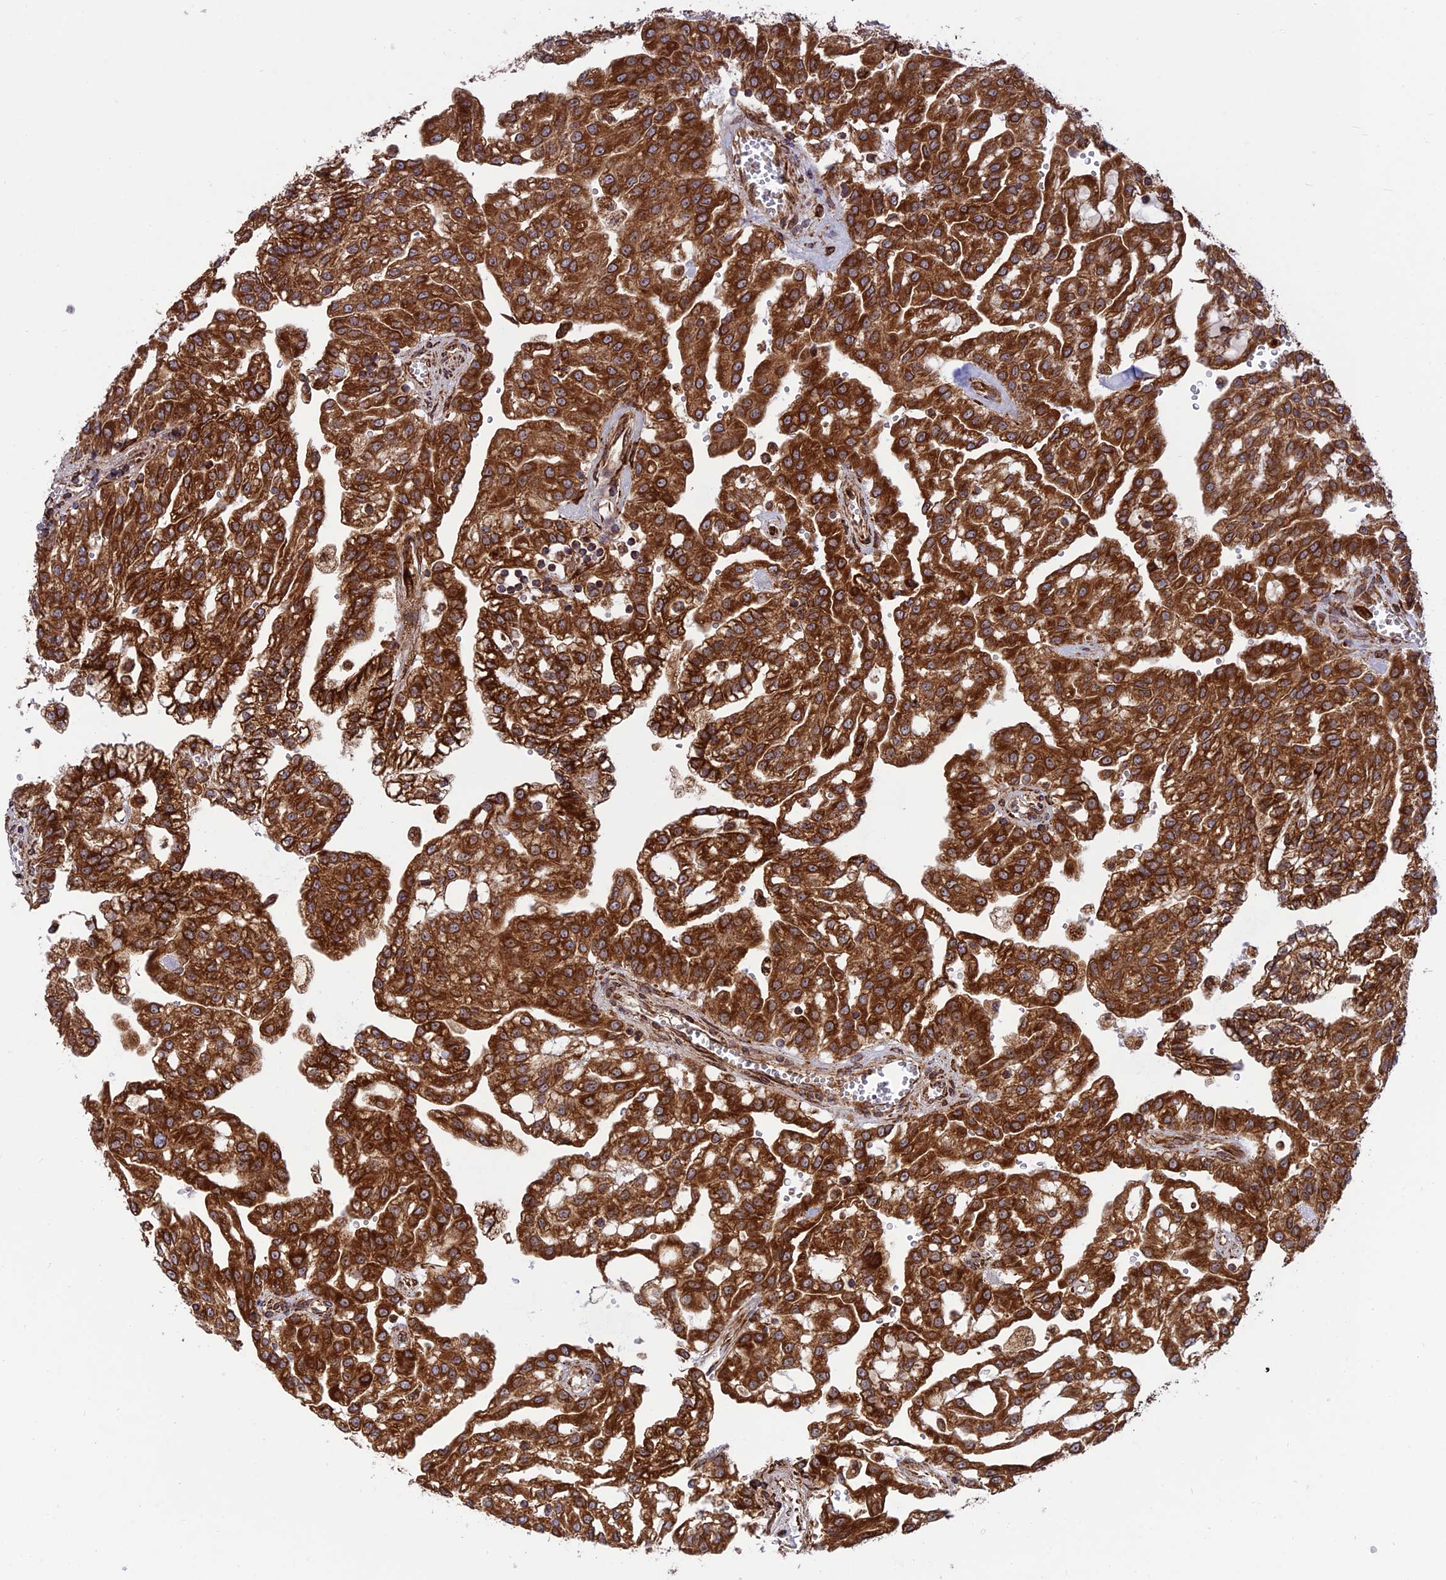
{"staining": {"intensity": "strong", "quantity": ">75%", "location": "cytoplasmic/membranous"}, "tissue": "renal cancer", "cell_type": "Tumor cells", "image_type": "cancer", "snomed": [{"axis": "morphology", "description": "Adenocarcinoma, NOS"}, {"axis": "topography", "description": "Kidney"}], "caption": "IHC micrograph of neoplastic tissue: human renal cancer (adenocarcinoma) stained using immunohistochemistry (IHC) reveals high levels of strong protein expression localized specifically in the cytoplasmic/membranous of tumor cells, appearing as a cytoplasmic/membranous brown color.", "gene": "CRTAP", "patient": {"sex": "male", "age": 63}}